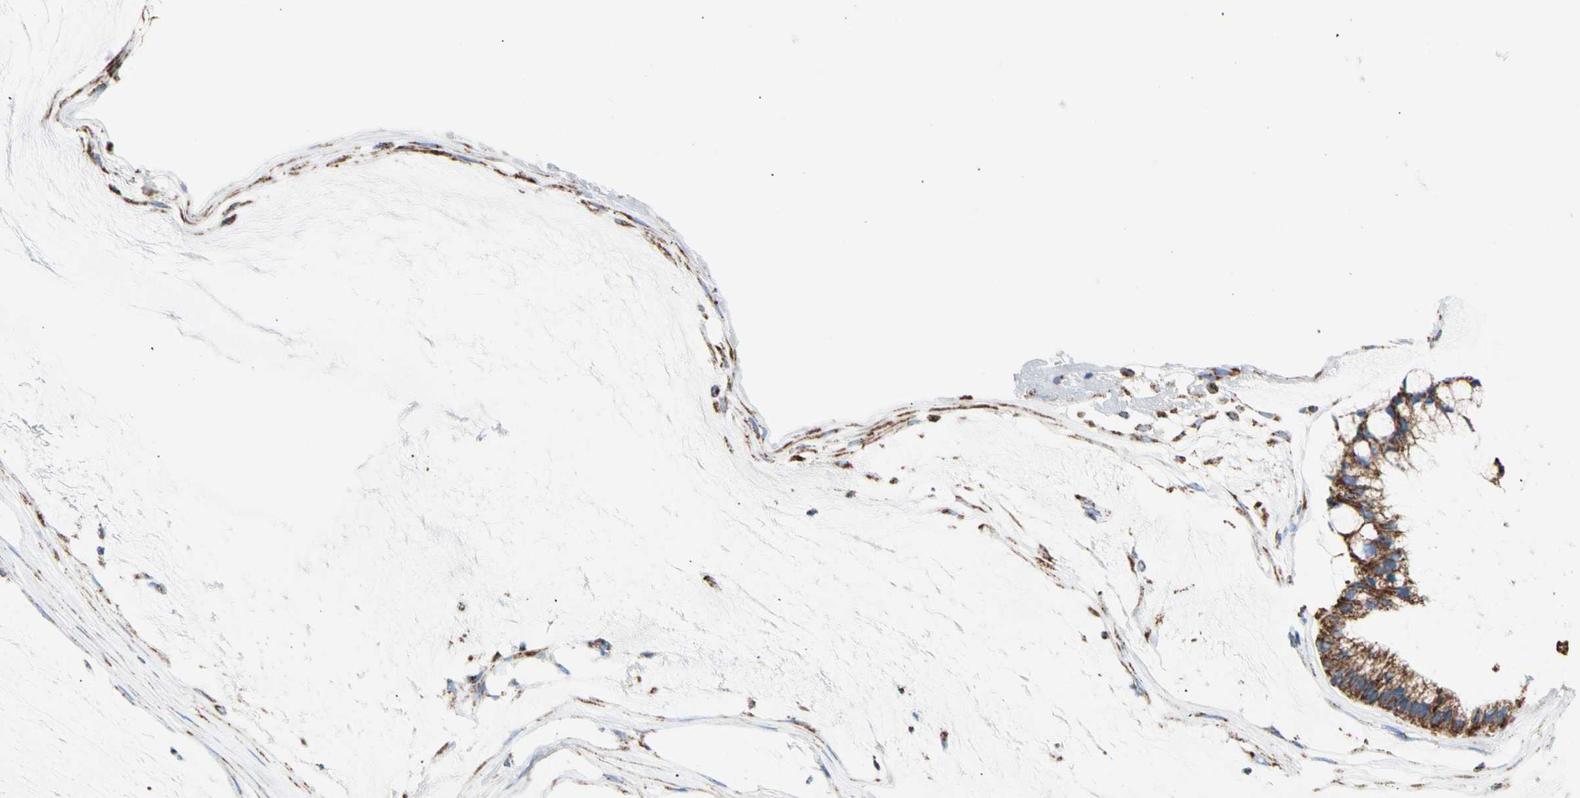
{"staining": {"intensity": "strong", "quantity": ">75%", "location": "cytoplasmic/membranous"}, "tissue": "ovarian cancer", "cell_type": "Tumor cells", "image_type": "cancer", "snomed": [{"axis": "morphology", "description": "Cystadenocarcinoma, mucinous, NOS"}, {"axis": "topography", "description": "Ovary"}], "caption": "This is an image of immunohistochemistry (IHC) staining of ovarian cancer, which shows strong positivity in the cytoplasmic/membranous of tumor cells.", "gene": "HK1", "patient": {"sex": "female", "age": 39}}